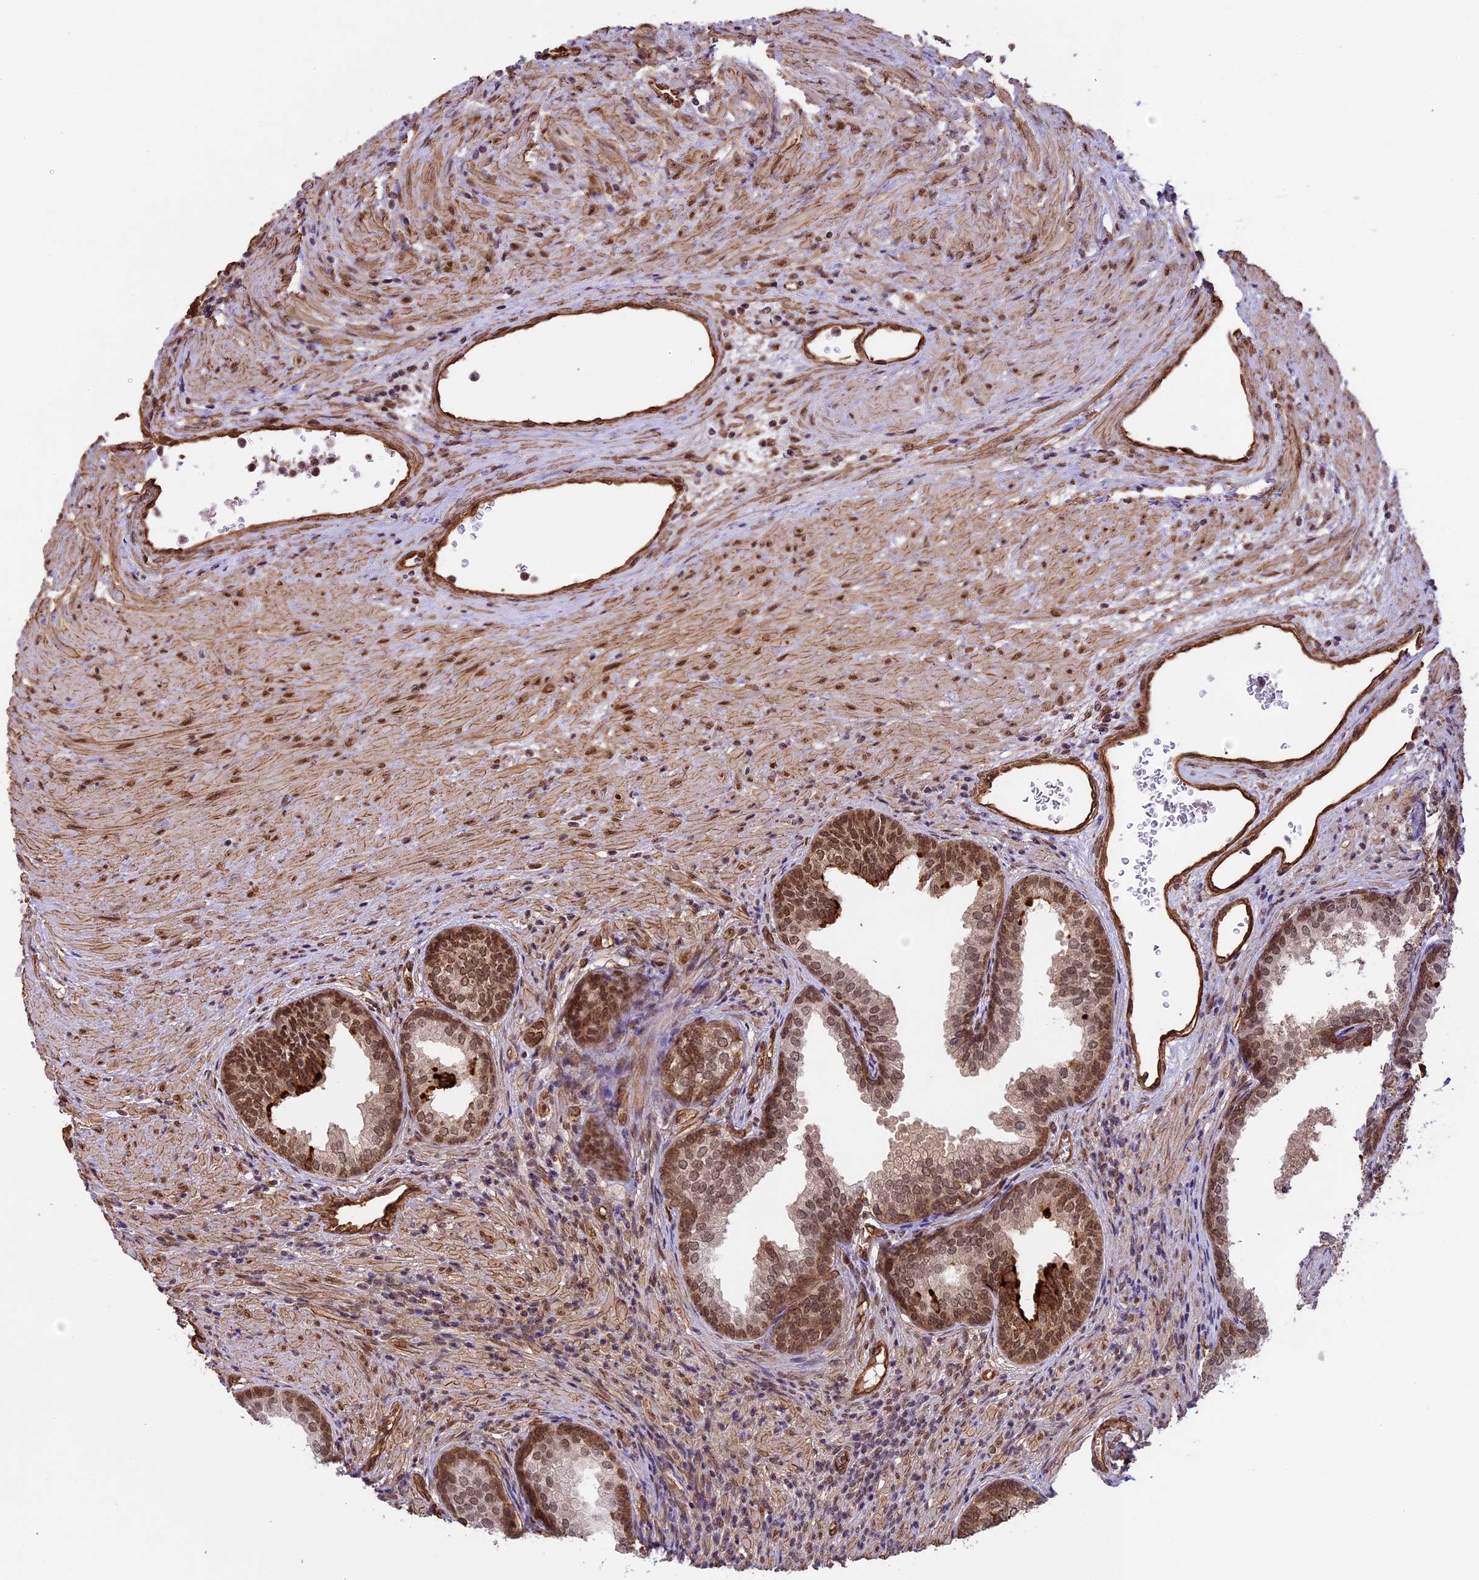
{"staining": {"intensity": "moderate", "quantity": ">75%", "location": "nuclear"}, "tissue": "prostate", "cell_type": "Glandular cells", "image_type": "normal", "snomed": [{"axis": "morphology", "description": "Normal tissue, NOS"}, {"axis": "topography", "description": "Prostate"}], "caption": "A photomicrograph showing moderate nuclear staining in about >75% of glandular cells in unremarkable prostate, as visualized by brown immunohistochemical staining.", "gene": "MPHOSPH8", "patient": {"sex": "male", "age": 76}}